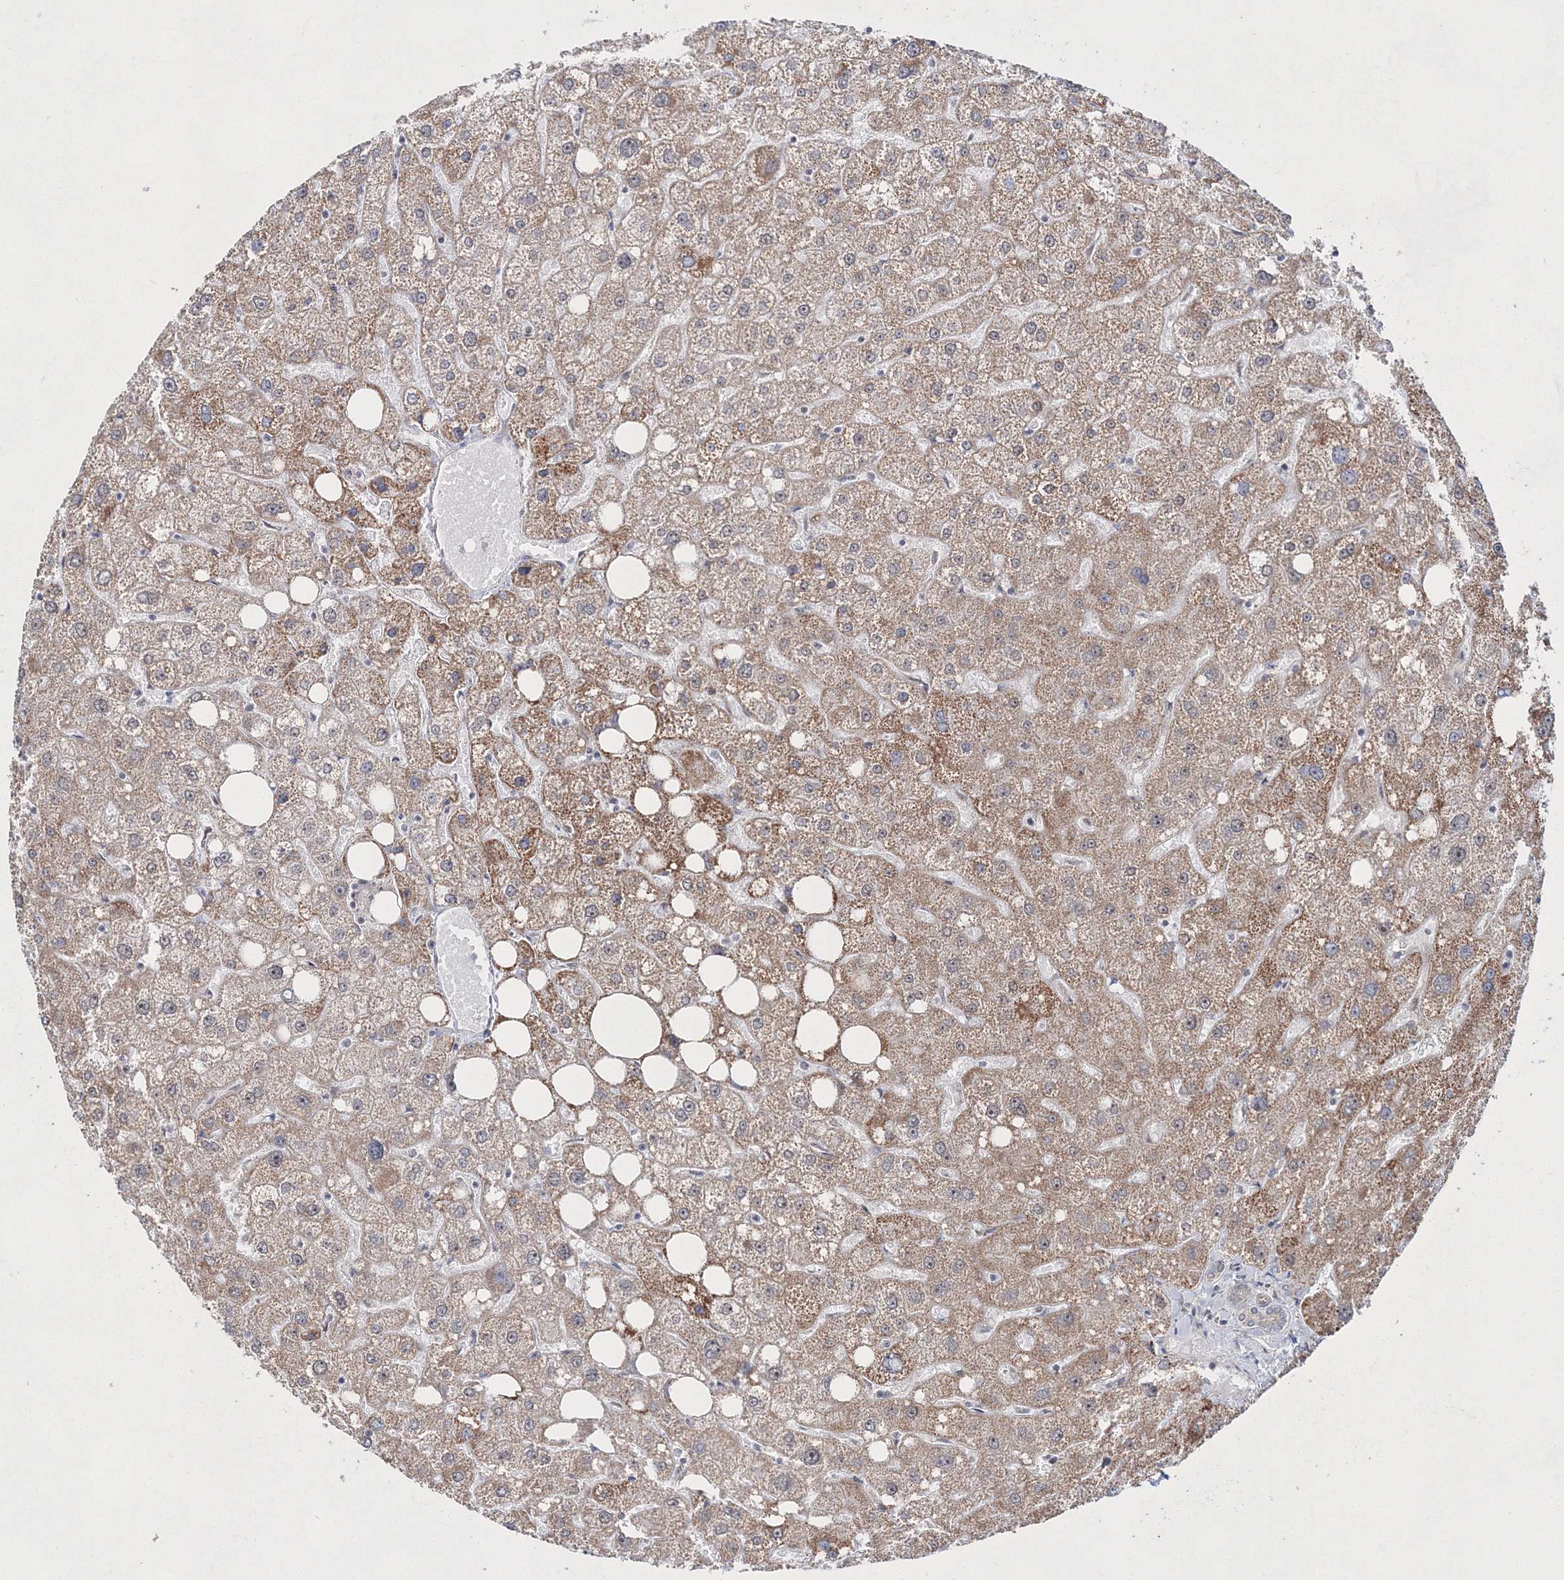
{"staining": {"intensity": "negative", "quantity": "none", "location": "none"}, "tissue": "liver", "cell_type": "Cholangiocytes", "image_type": "normal", "snomed": [{"axis": "morphology", "description": "Normal tissue, NOS"}, {"axis": "topography", "description": "Liver"}], "caption": "Immunohistochemistry (IHC) of unremarkable human liver exhibits no expression in cholangiocytes.", "gene": "SNIP1", "patient": {"sex": "male", "age": 73}}